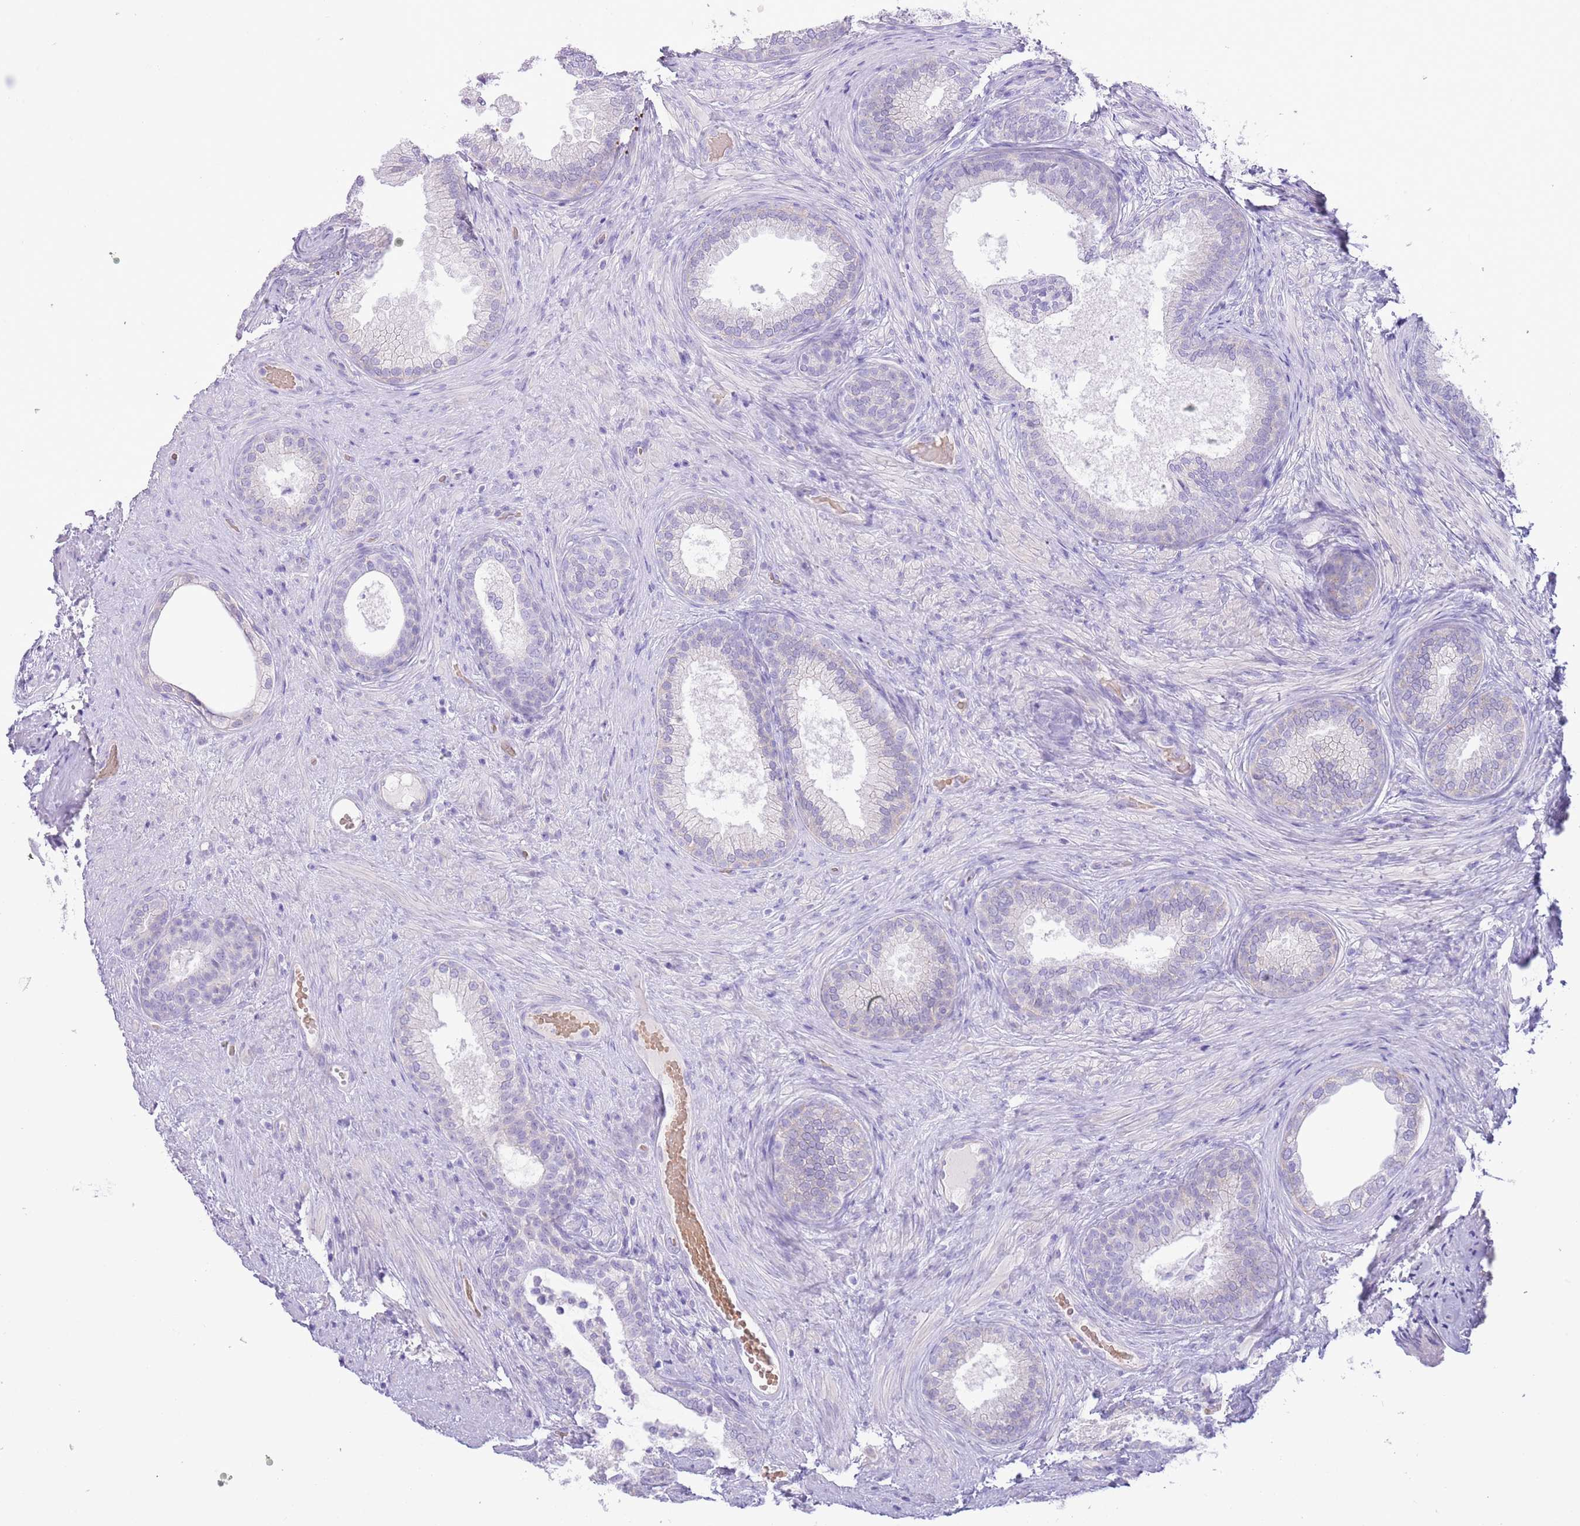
{"staining": {"intensity": "negative", "quantity": "none", "location": "none"}, "tissue": "prostate", "cell_type": "Glandular cells", "image_type": "normal", "snomed": [{"axis": "morphology", "description": "Normal tissue, NOS"}, {"axis": "topography", "description": "Prostate"}], "caption": "Histopathology image shows no protein expression in glandular cells of benign prostate.", "gene": "ACR", "patient": {"sex": "male", "age": 76}}